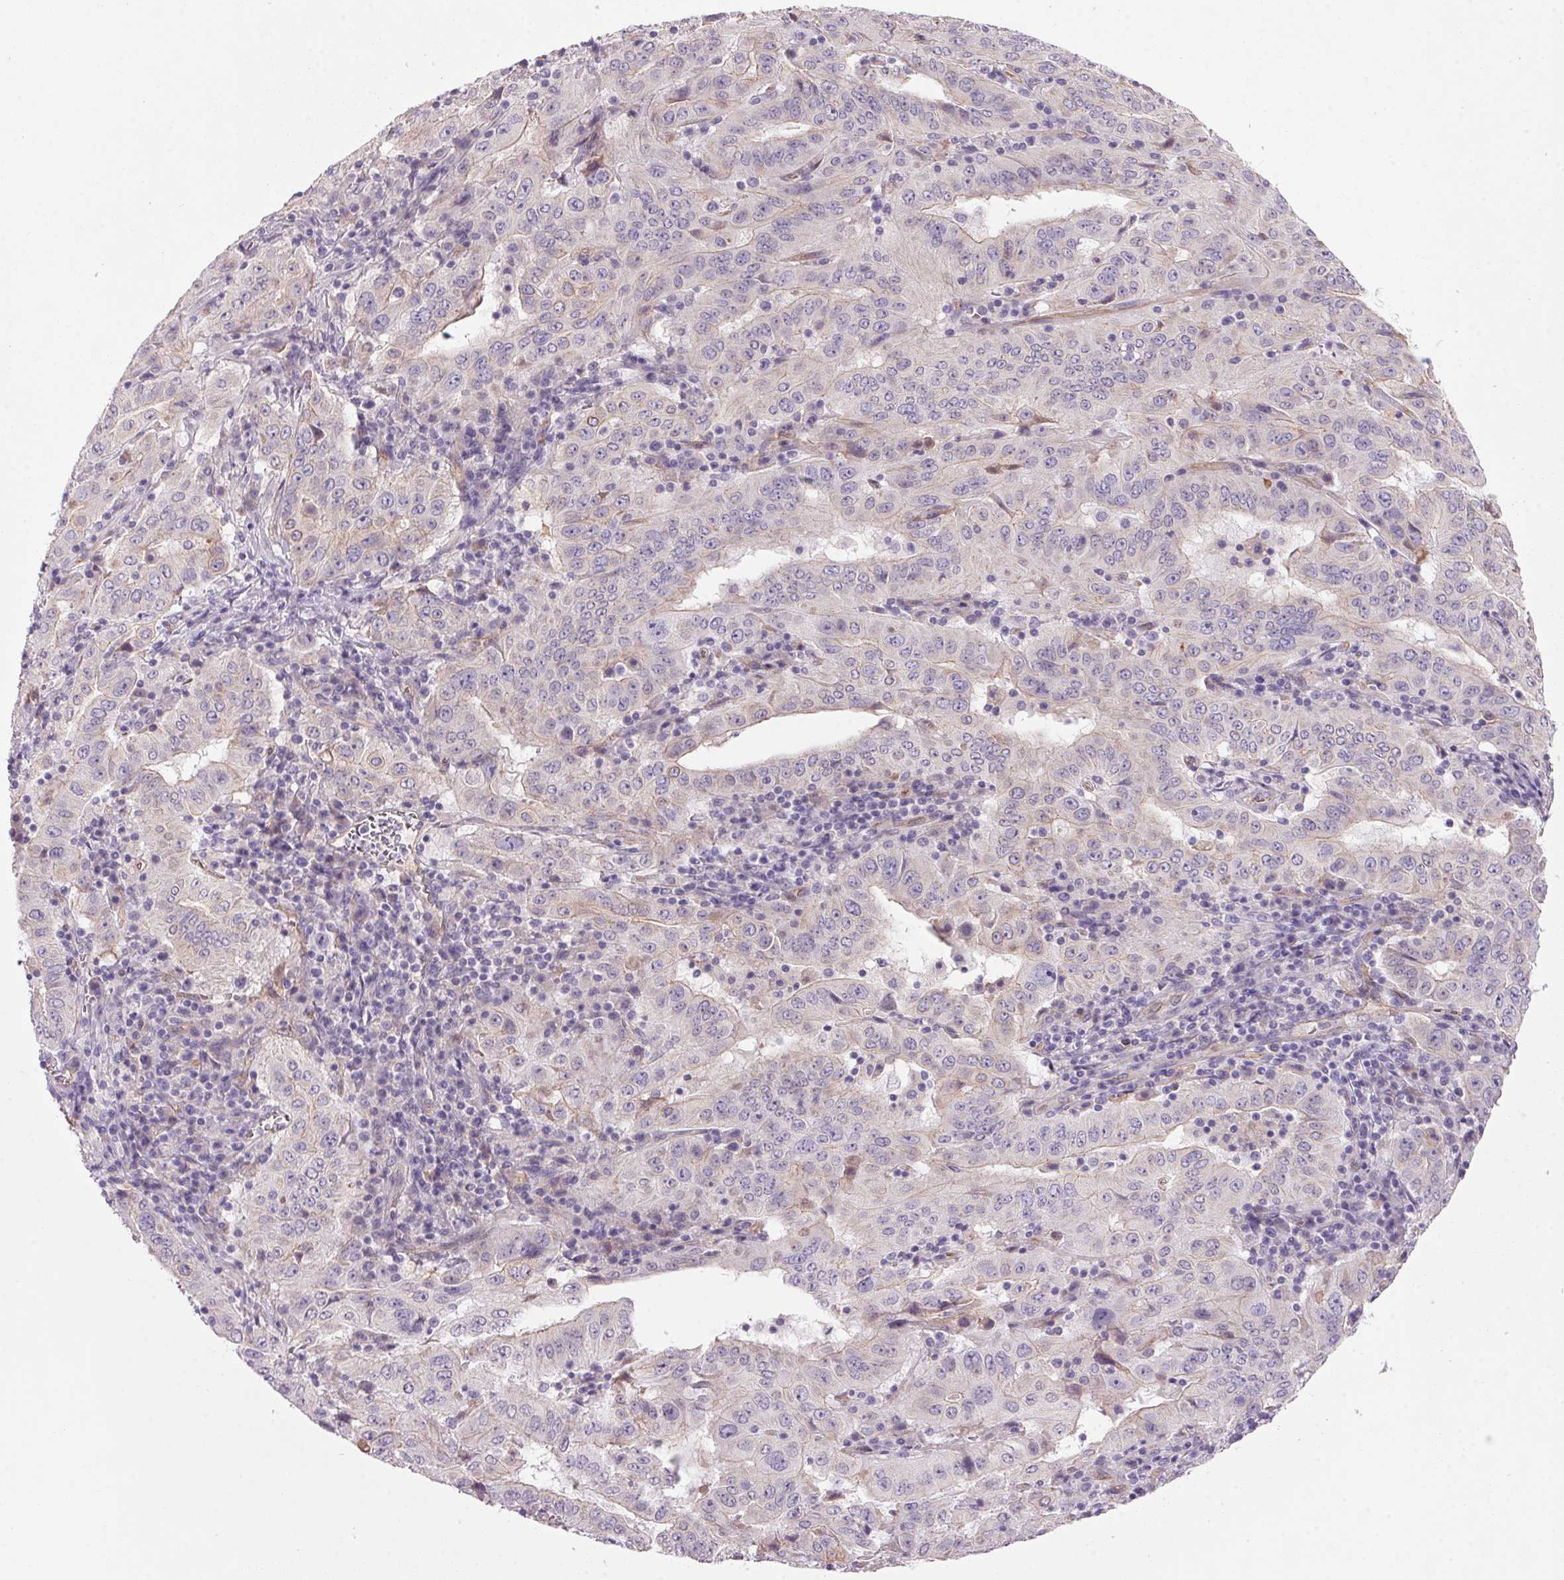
{"staining": {"intensity": "negative", "quantity": "none", "location": "none"}, "tissue": "pancreatic cancer", "cell_type": "Tumor cells", "image_type": "cancer", "snomed": [{"axis": "morphology", "description": "Adenocarcinoma, NOS"}, {"axis": "topography", "description": "Pancreas"}], "caption": "Immunohistochemistry (IHC) of human pancreatic adenocarcinoma reveals no expression in tumor cells.", "gene": "APOC4", "patient": {"sex": "male", "age": 63}}